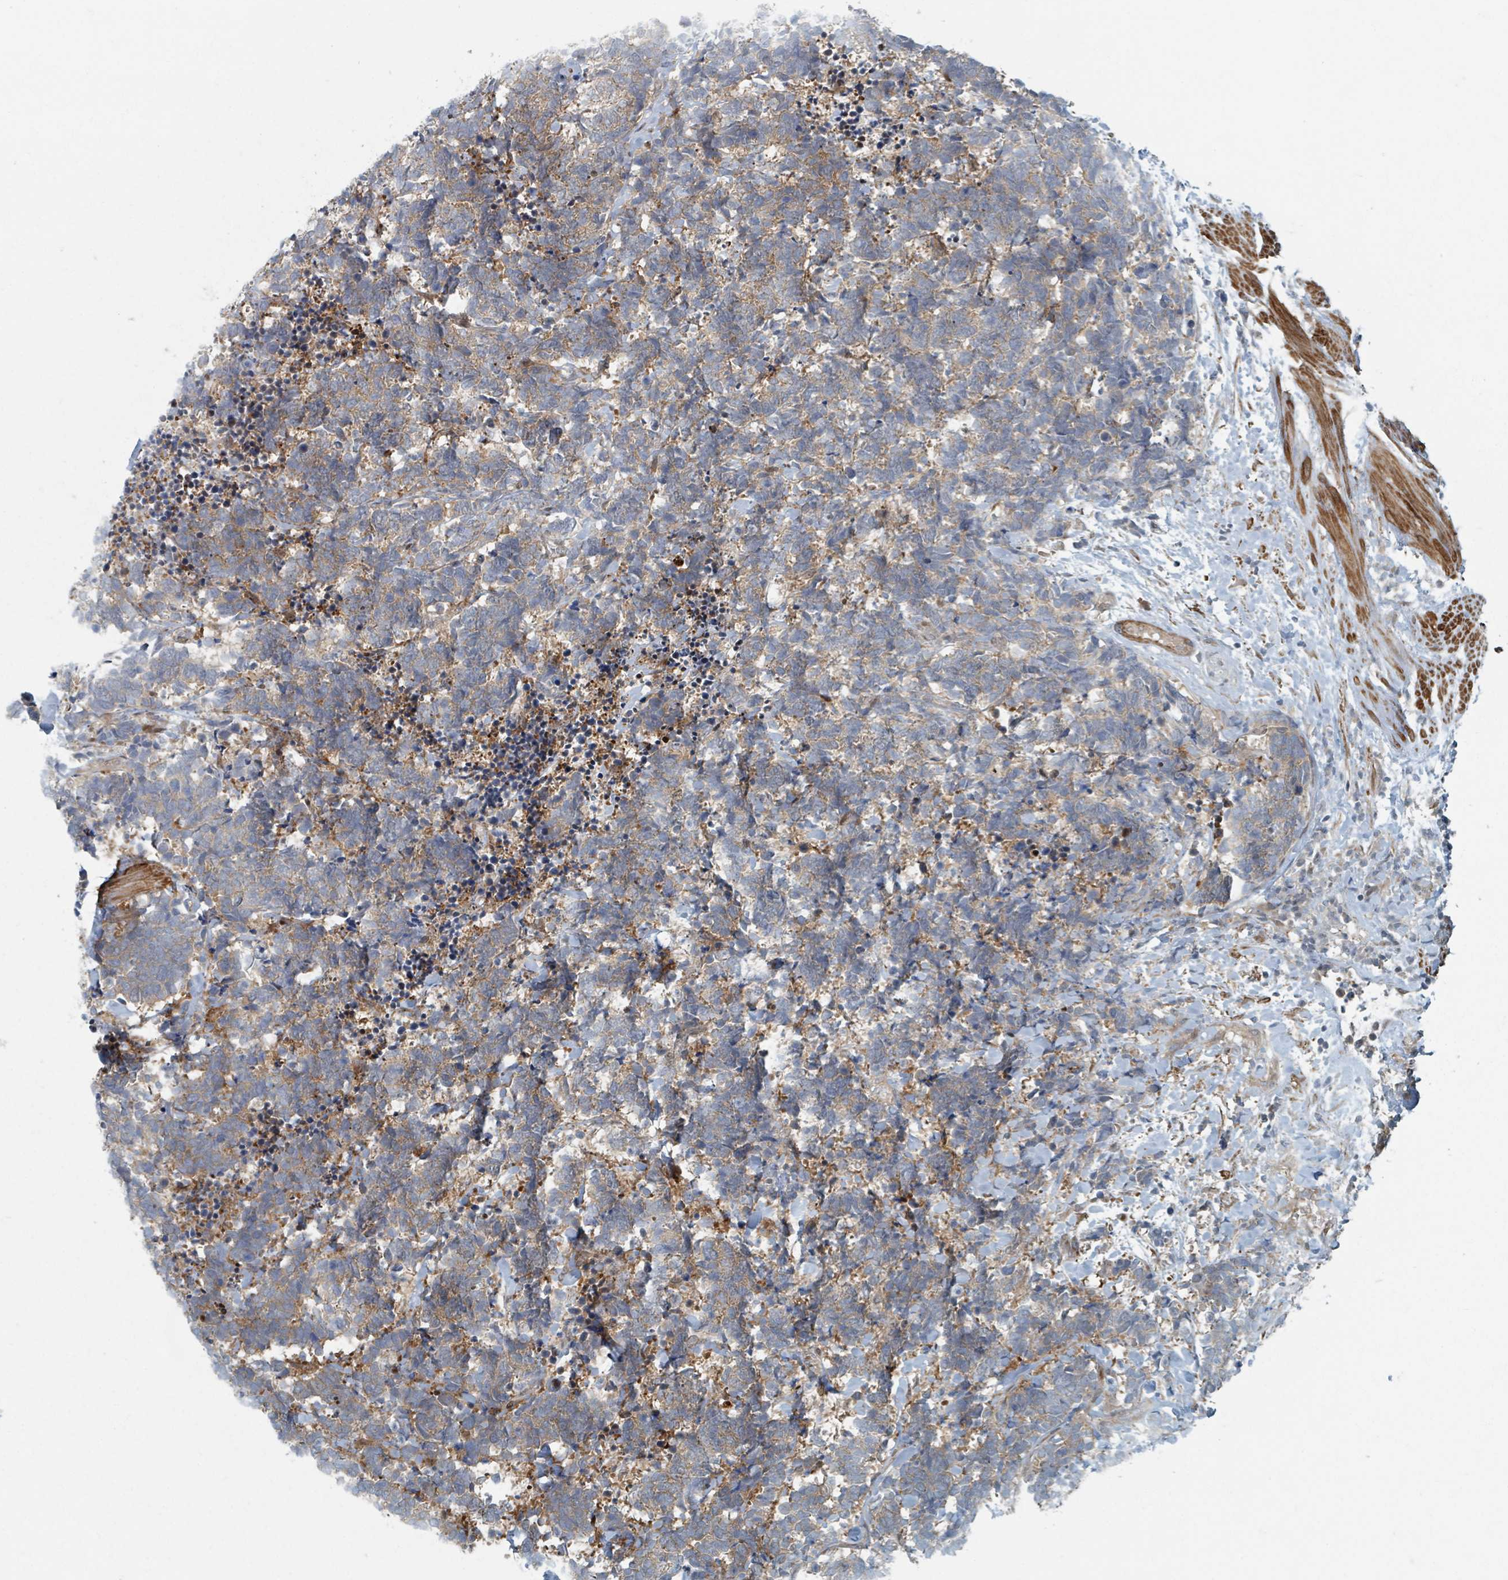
{"staining": {"intensity": "moderate", "quantity": ">75%", "location": "cytoplasmic/membranous"}, "tissue": "carcinoid", "cell_type": "Tumor cells", "image_type": "cancer", "snomed": [{"axis": "morphology", "description": "Carcinoma, NOS"}, {"axis": "morphology", "description": "Carcinoid, malignant, NOS"}, {"axis": "topography", "description": "Prostate"}], "caption": "Immunohistochemistry (IHC) of human carcinoid (malignant) reveals medium levels of moderate cytoplasmic/membranous positivity in about >75% of tumor cells.", "gene": "RHPN2", "patient": {"sex": "male", "age": 57}}